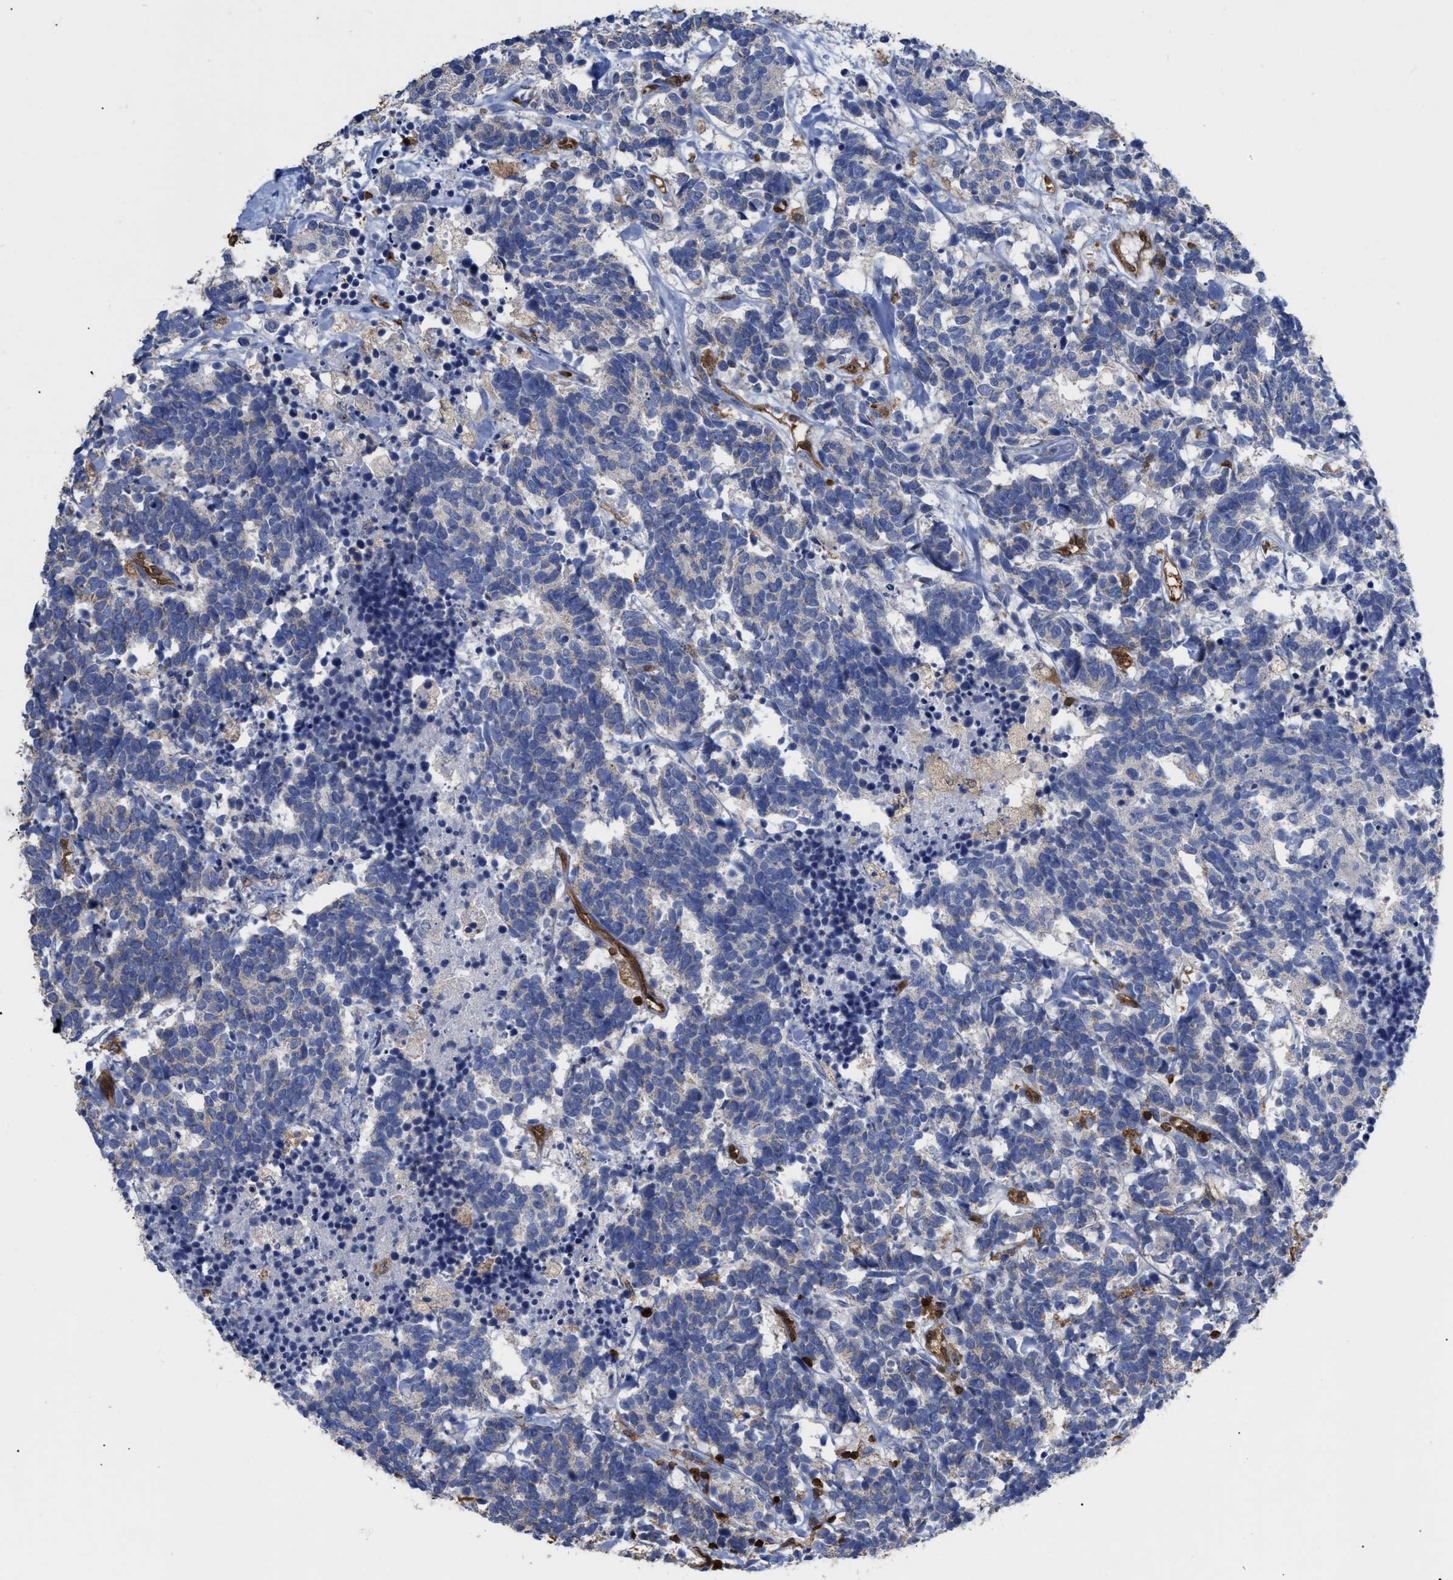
{"staining": {"intensity": "negative", "quantity": "none", "location": "none"}, "tissue": "carcinoid", "cell_type": "Tumor cells", "image_type": "cancer", "snomed": [{"axis": "morphology", "description": "Carcinoma, NOS"}, {"axis": "morphology", "description": "Carcinoid, malignant, NOS"}, {"axis": "topography", "description": "Urinary bladder"}], "caption": "Protein analysis of malignant carcinoid demonstrates no significant positivity in tumor cells.", "gene": "GIMAP4", "patient": {"sex": "male", "age": 57}}